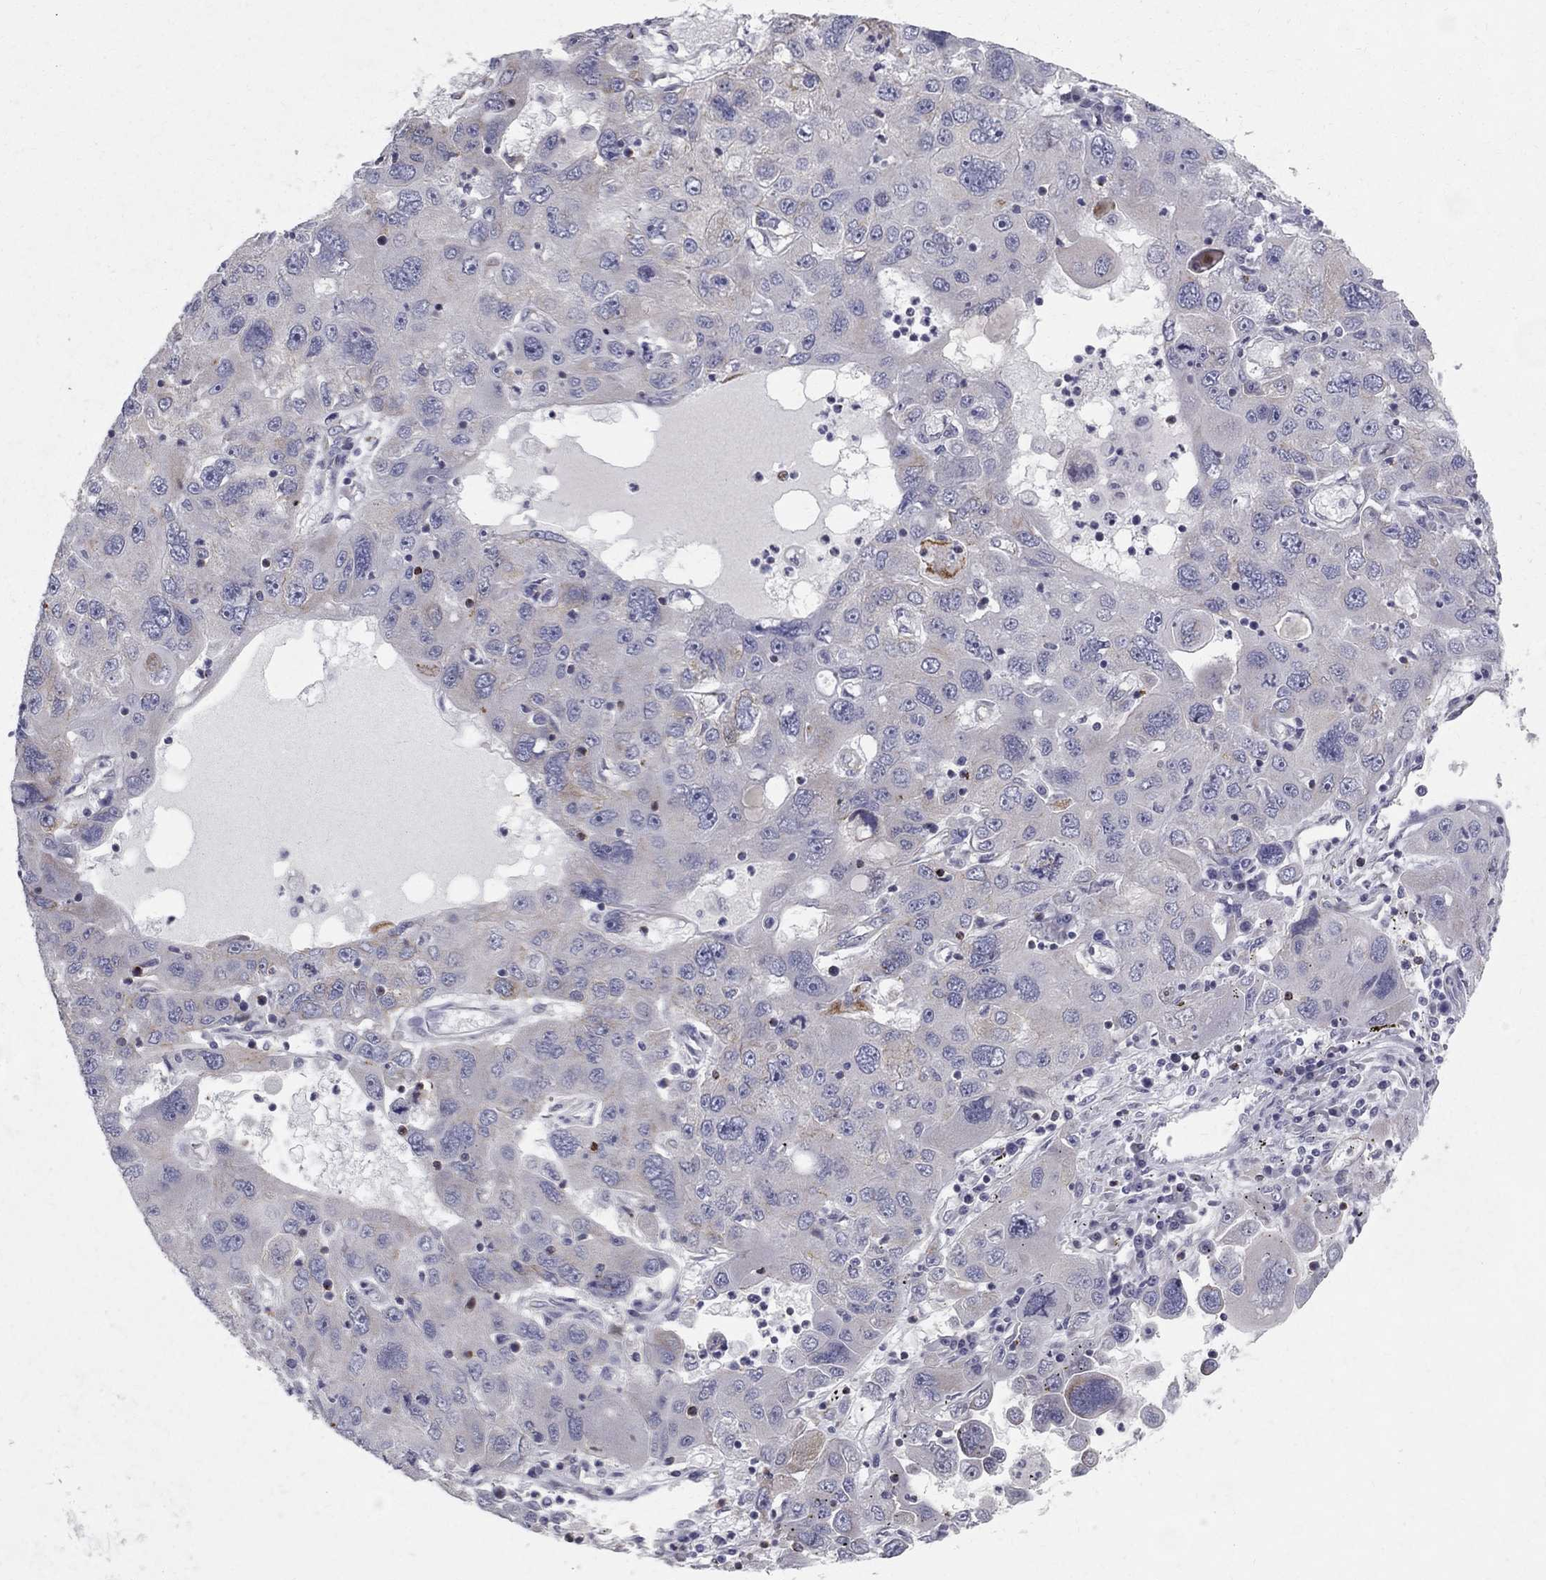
{"staining": {"intensity": "negative", "quantity": "none", "location": "none"}, "tissue": "stomach cancer", "cell_type": "Tumor cells", "image_type": "cancer", "snomed": [{"axis": "morphology", "description": "Adenocarcinoma, NOS"}, {"axis": "topography", "description": "Stomach"}], "caption": "DAB immunohistochemical staining of adenocarcinoma (stomach) shows no significant staining in tumor cells. Brightfield microscopy of immunohistochemistry stained with DAB (brown) and hematoxylin (blue), captured at high magnification.", "gene": "CLIC6", "patient": {"sex": "male", "age": 56}}